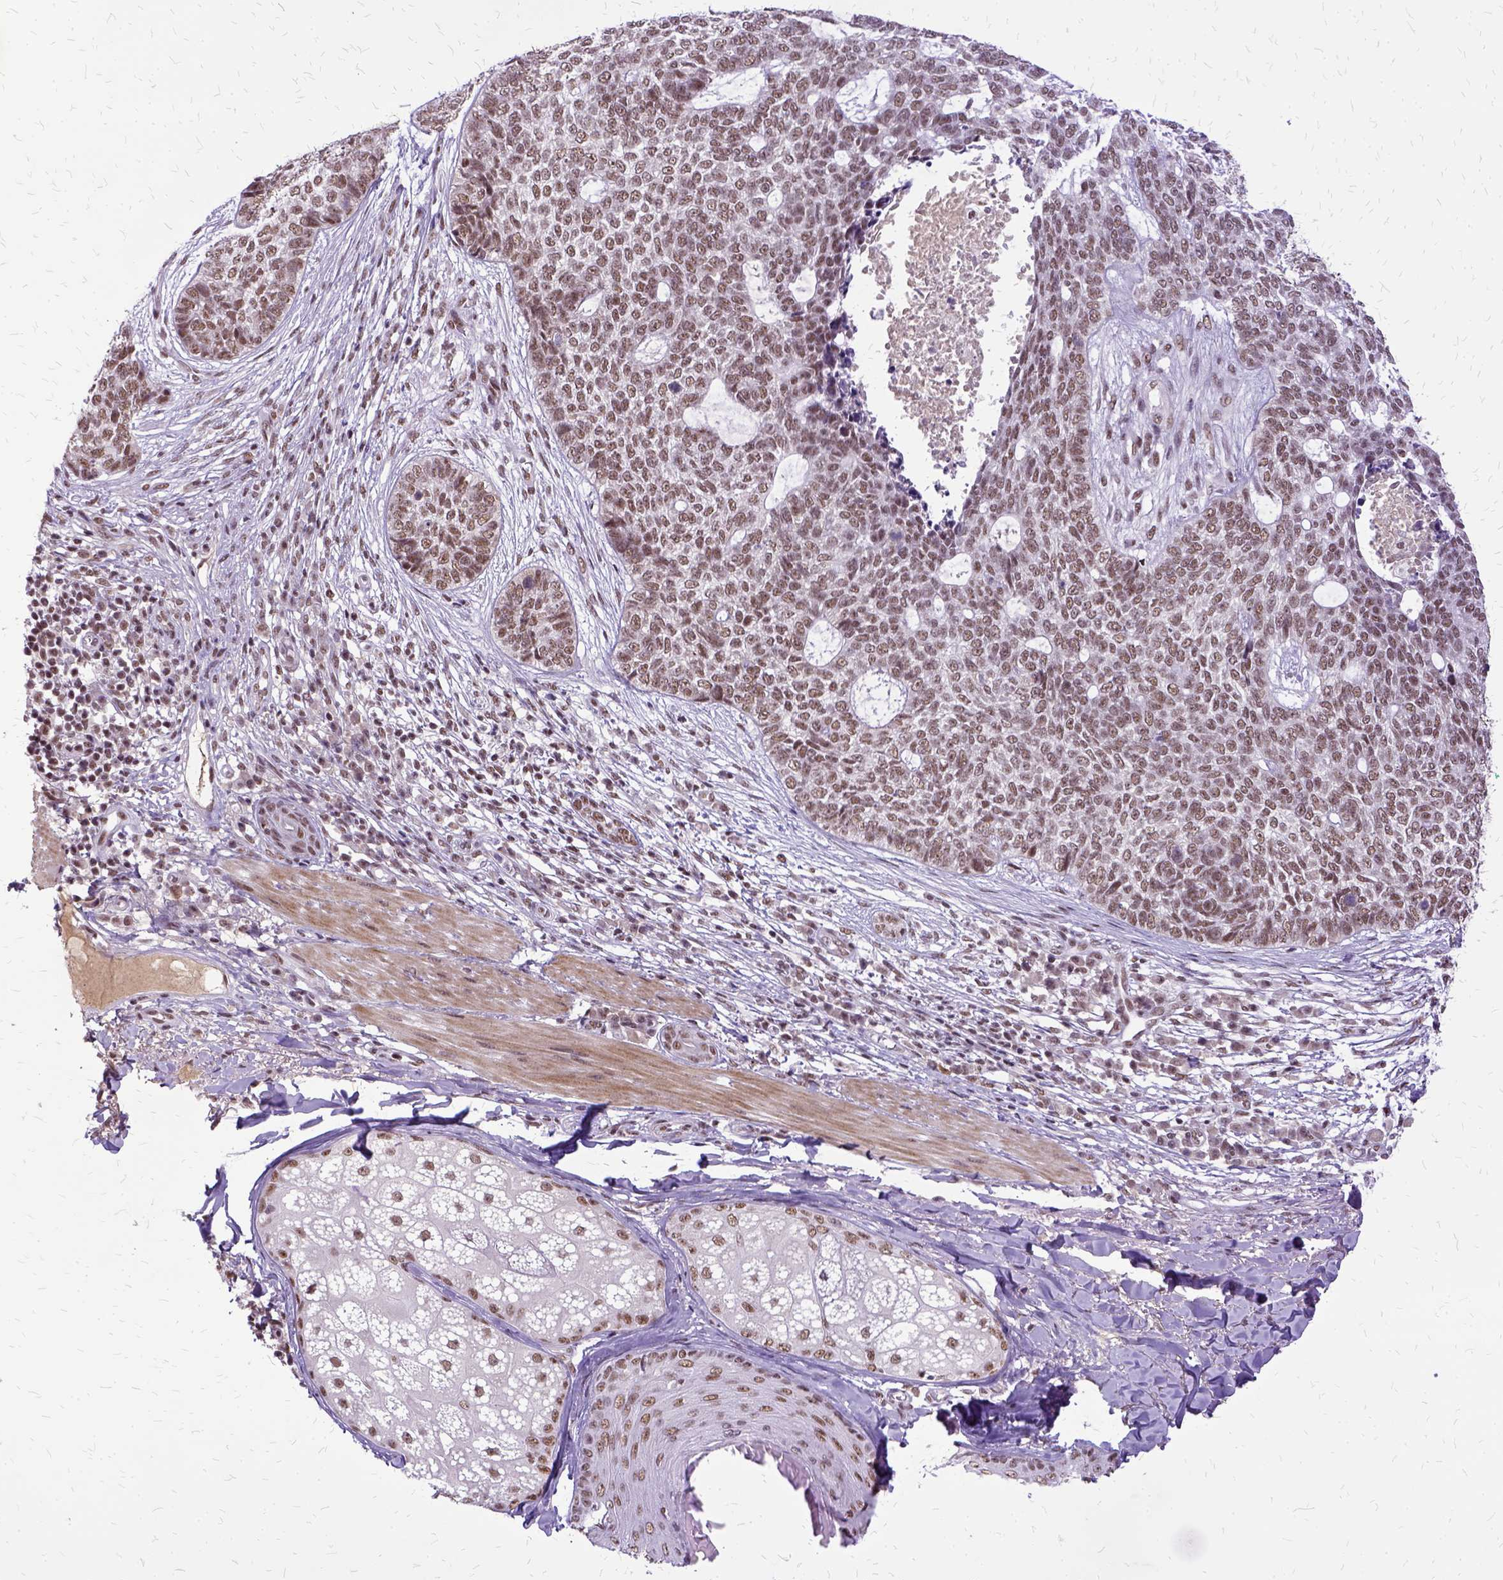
{"staining": {"intensity": "moderate", "quantity": "<25%", "location": "nuclear"}, "tissue": "skin cancer", "cell_type": "Tumor cells", "image_type": "cancer", "snomed": [{"axis": "morphology", "description": "Basal cell carcinoma"}, {"axis": "topography", "description": "Skin"}], "caption": "A micrograph showing moderate nuclear staining in about <25% of tumor cells in basal cell carcinoma (skin), as visualized by brown immunohistochemical staining.", "gene": "SETD1A", "patient": {"sex": "female", "age": 69}}